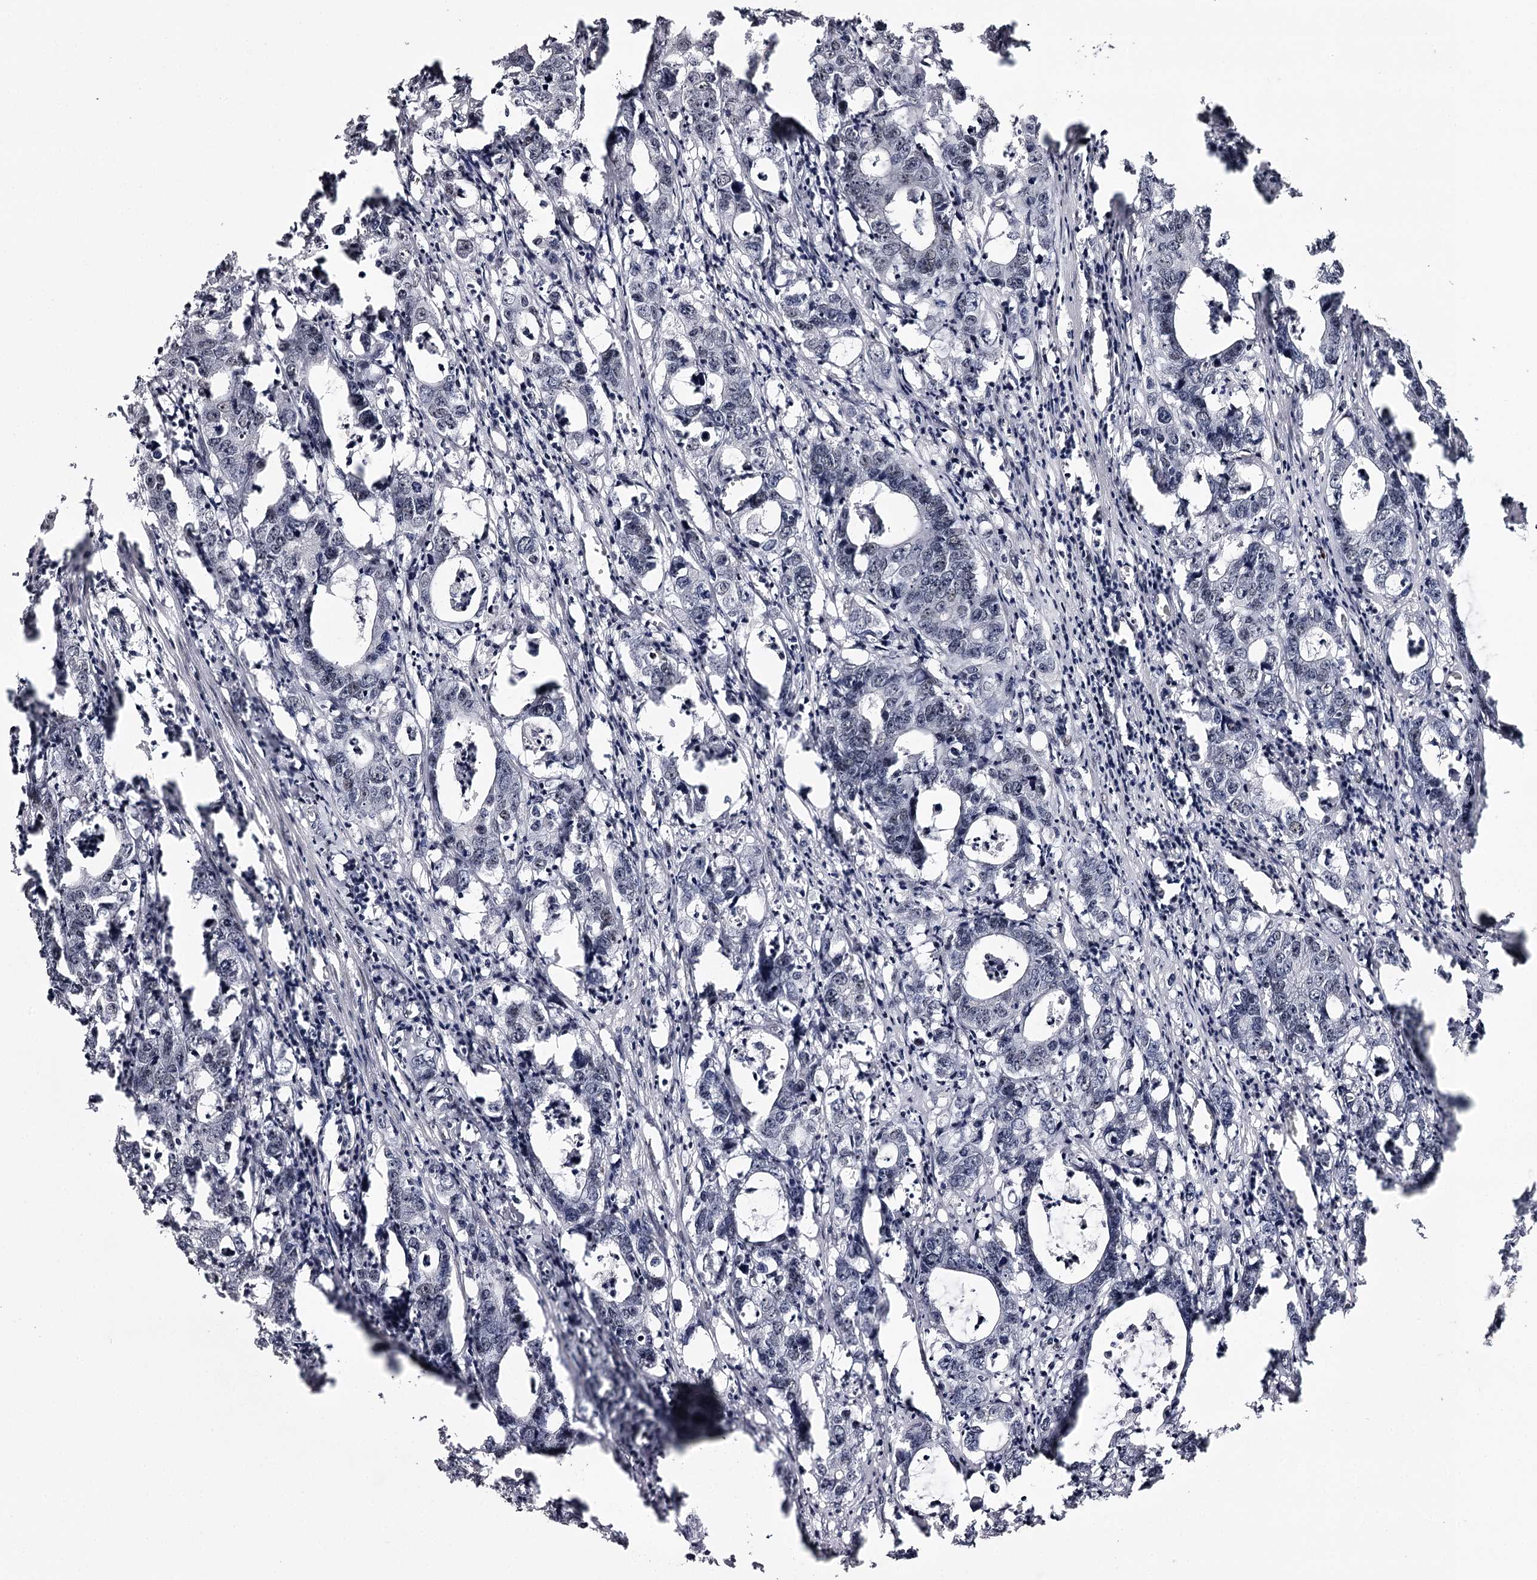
{"staining": {"intensity": "negative", "quantity": "none", "location": "none"}, "tissue": "colorectal cancer", "cell_type": "Tumor cells", "image_type": "cancer", "snomed": [{"axis": "morphology", "description": "Adenocarcinoma, NOS"}, {"axis": "topography", "description": "Colon"}], "caption": "Immunohistochemical staining of adenocarcinoma (colorectal) exhibits no significant expression in tumor cells. Nuclei are stained in blue.", "gene": "TTC33", "patient": {"sex": "female", "age": 75}}